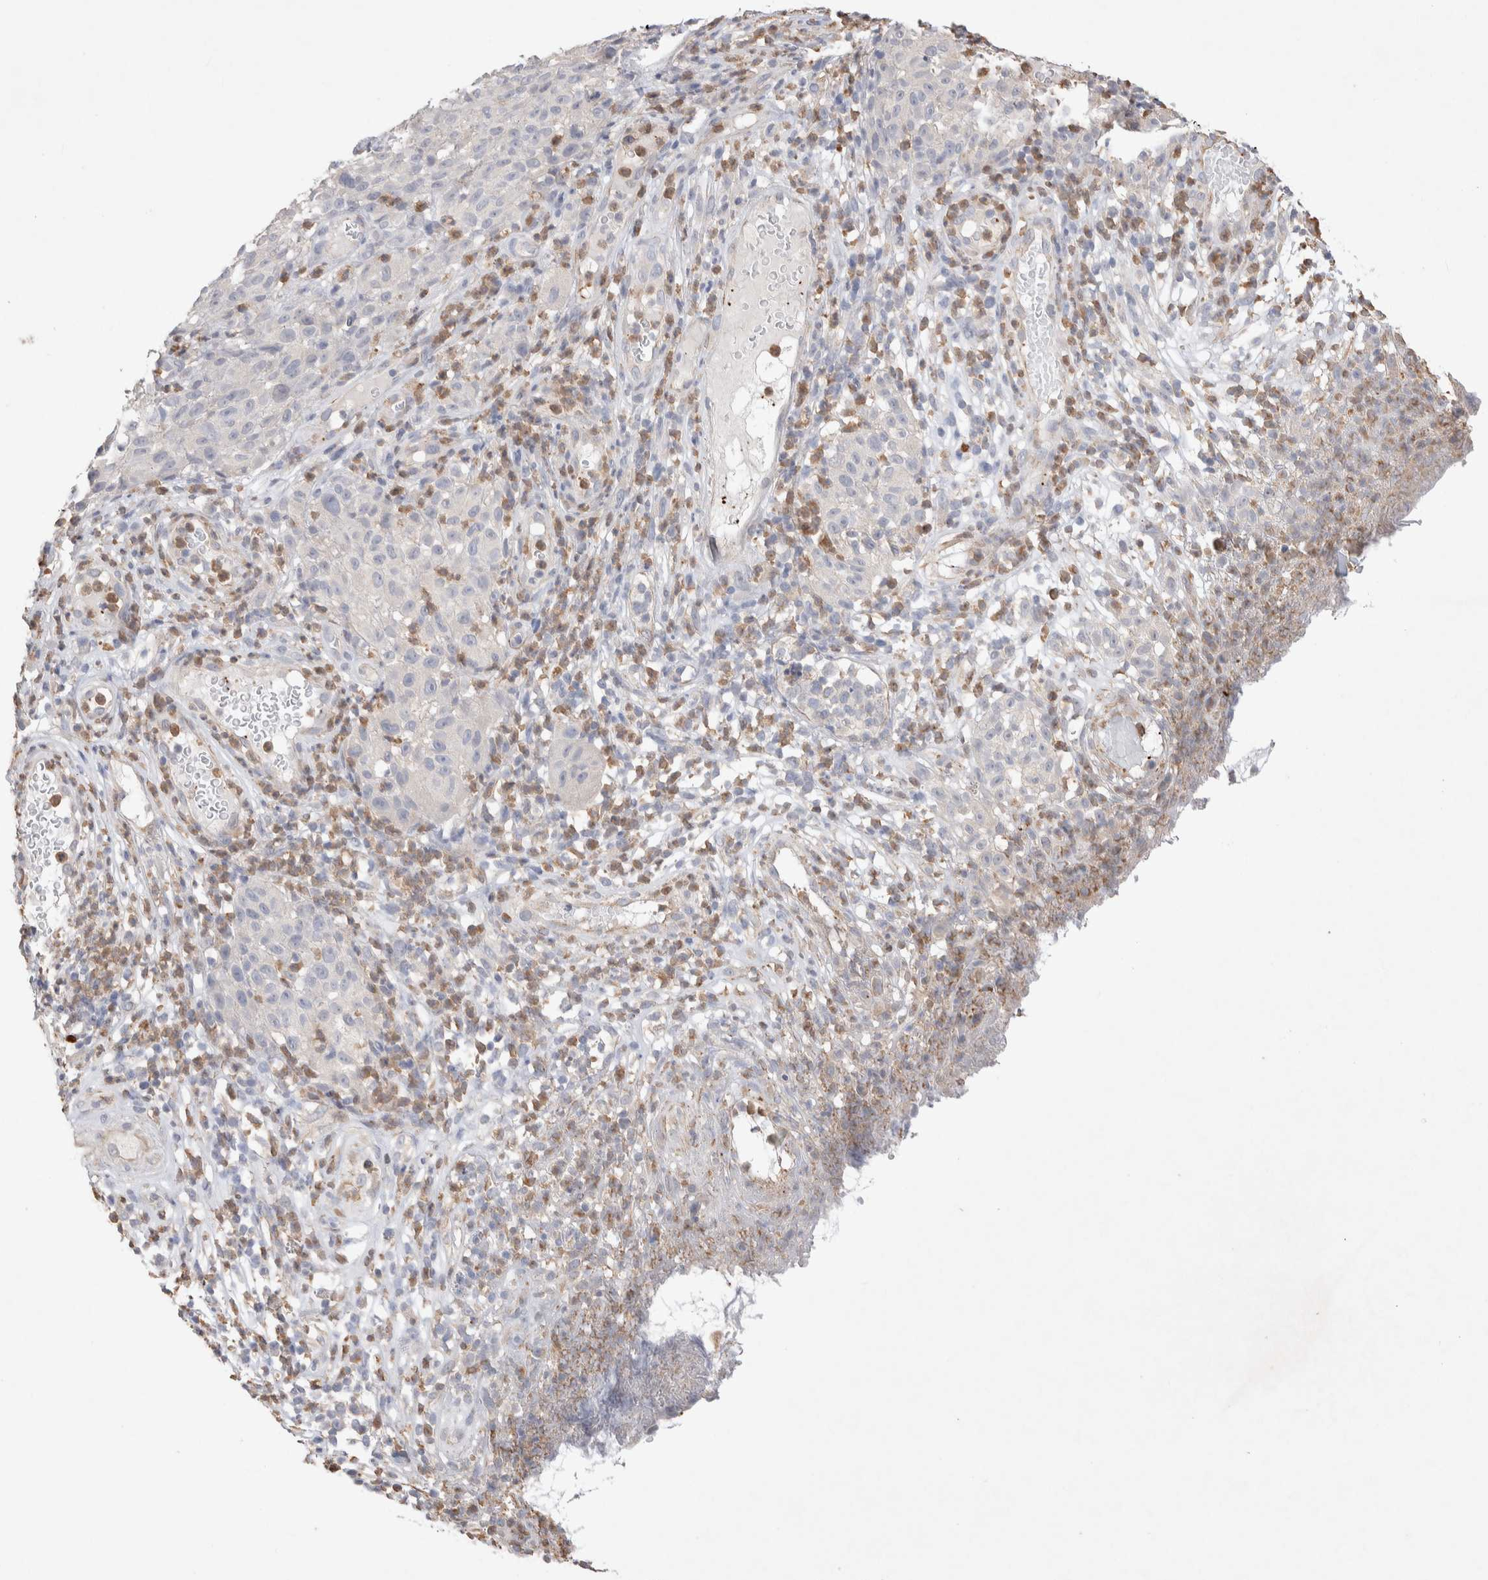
{"staining": {"intensity": "negative", "quantity": "none", "location": "none"}, "tissue": "melanoma", "cell_type": "Tumor cells", "image_type": "cancer", "snomed": [{"axis": "morphology", "description": "Malignant melanoma, NOS"}, {"axis": "topography", "description": "Skin"}], "caption": "Immunohistochemistry (IHC) image of human malignant melanoma stained for a protein (brown), which displays no expression in tumor cells. (DAB (3,3'-diaminobenzidine) immunohistochemistry, high magnification).", "gene": "FFAR2", "patient": {"sex": "female", "age": 82}}